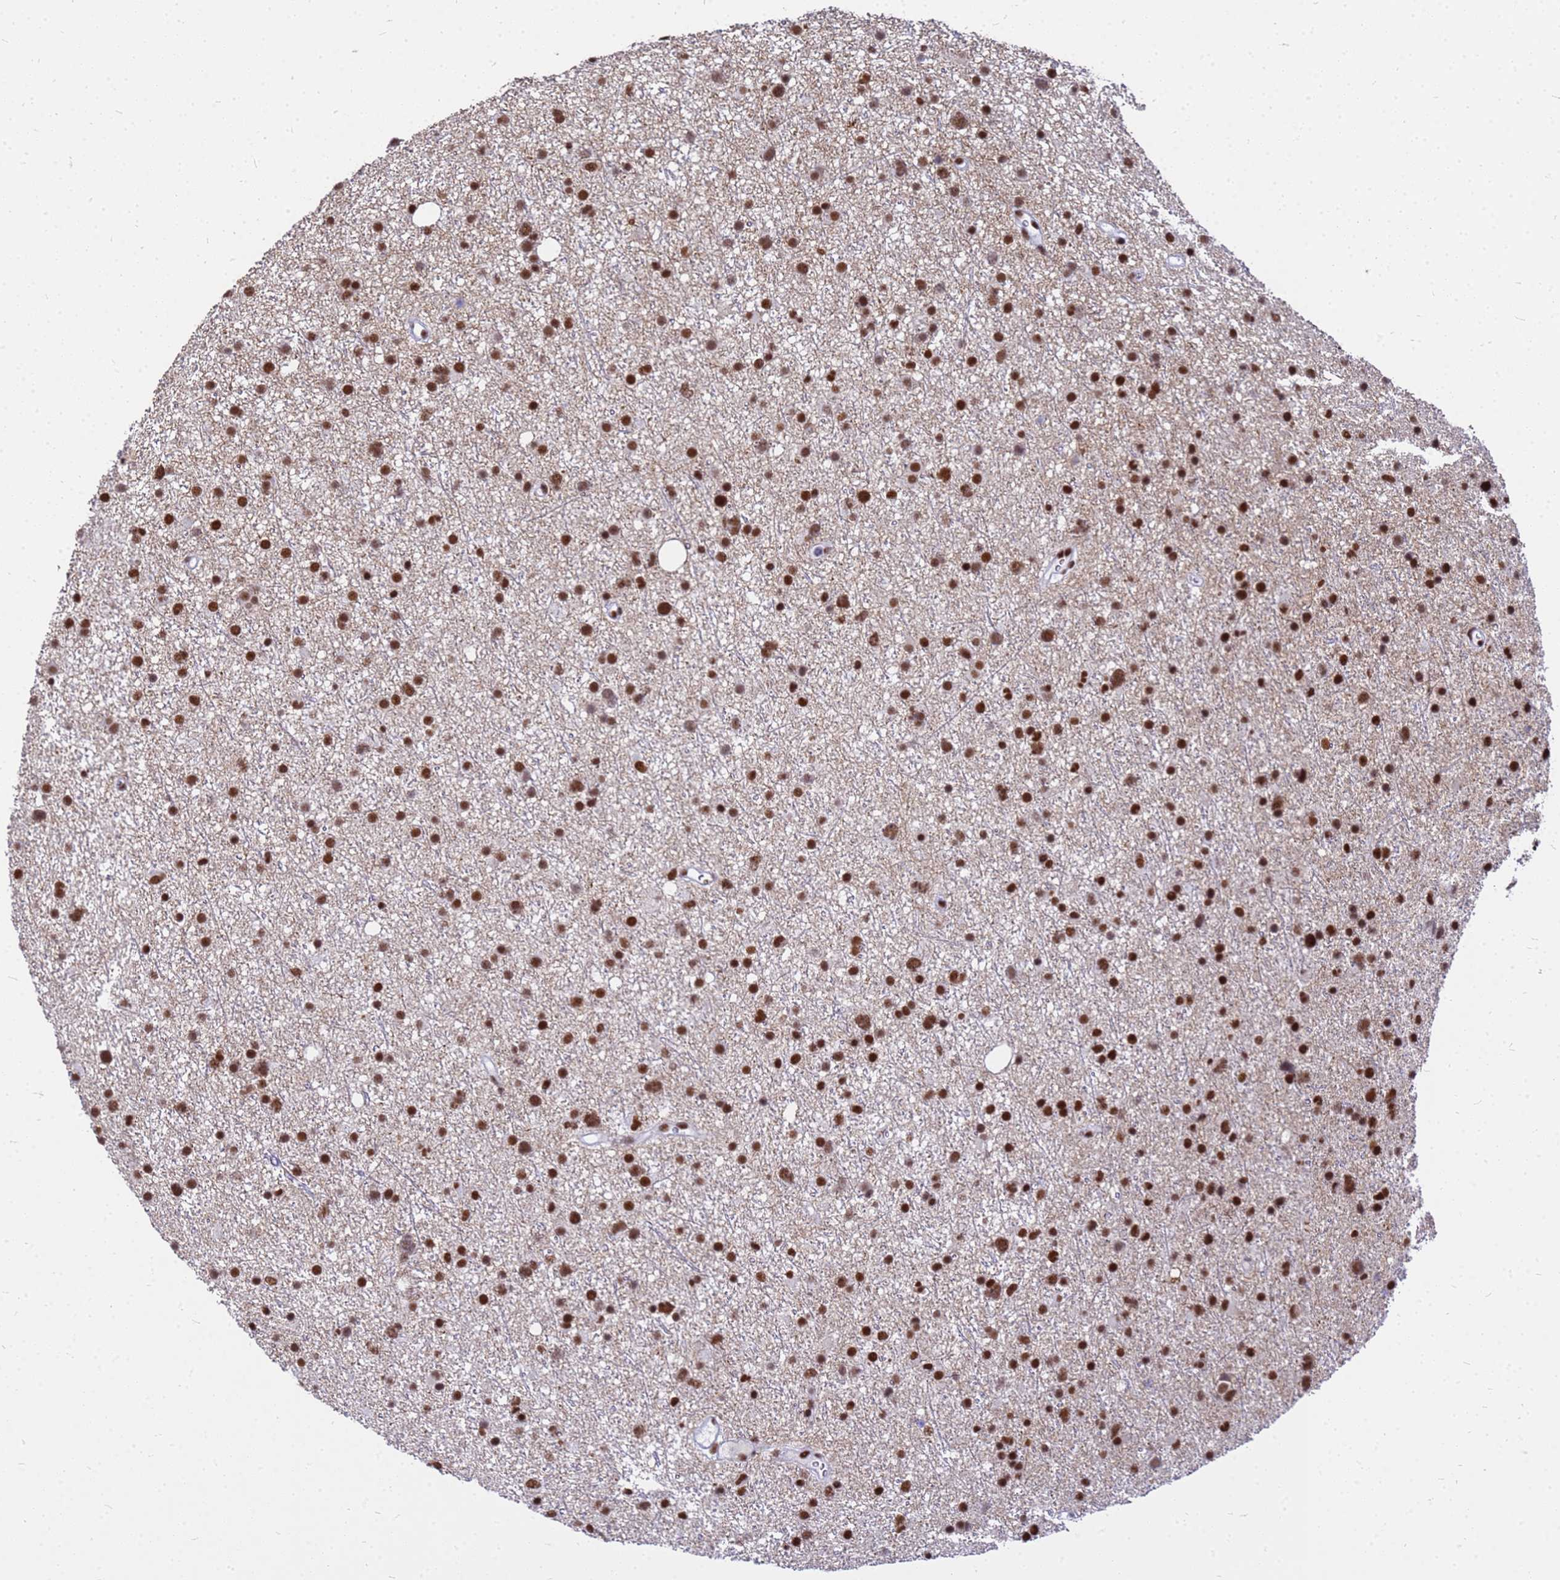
{"staining": {"intensity": "strong", "quantity": ">75%", "location": "nuclear"}, "tissue": "glioma", "cell_type": "Tumor cells", "image_type": "cancer", "snomed": [{"axis": "morphology", "description": "Glioma, malignant, Low grade"}, {"axis": "topography", "description": "Cerebral cortex"}], "caption": "This micrograph shows immunohistochemistry staining of glioma, with high strong nuclear staining in about >75% of tumor cells.", "gene": "SART3", "patient": {"sex": "female", "age": 39}}